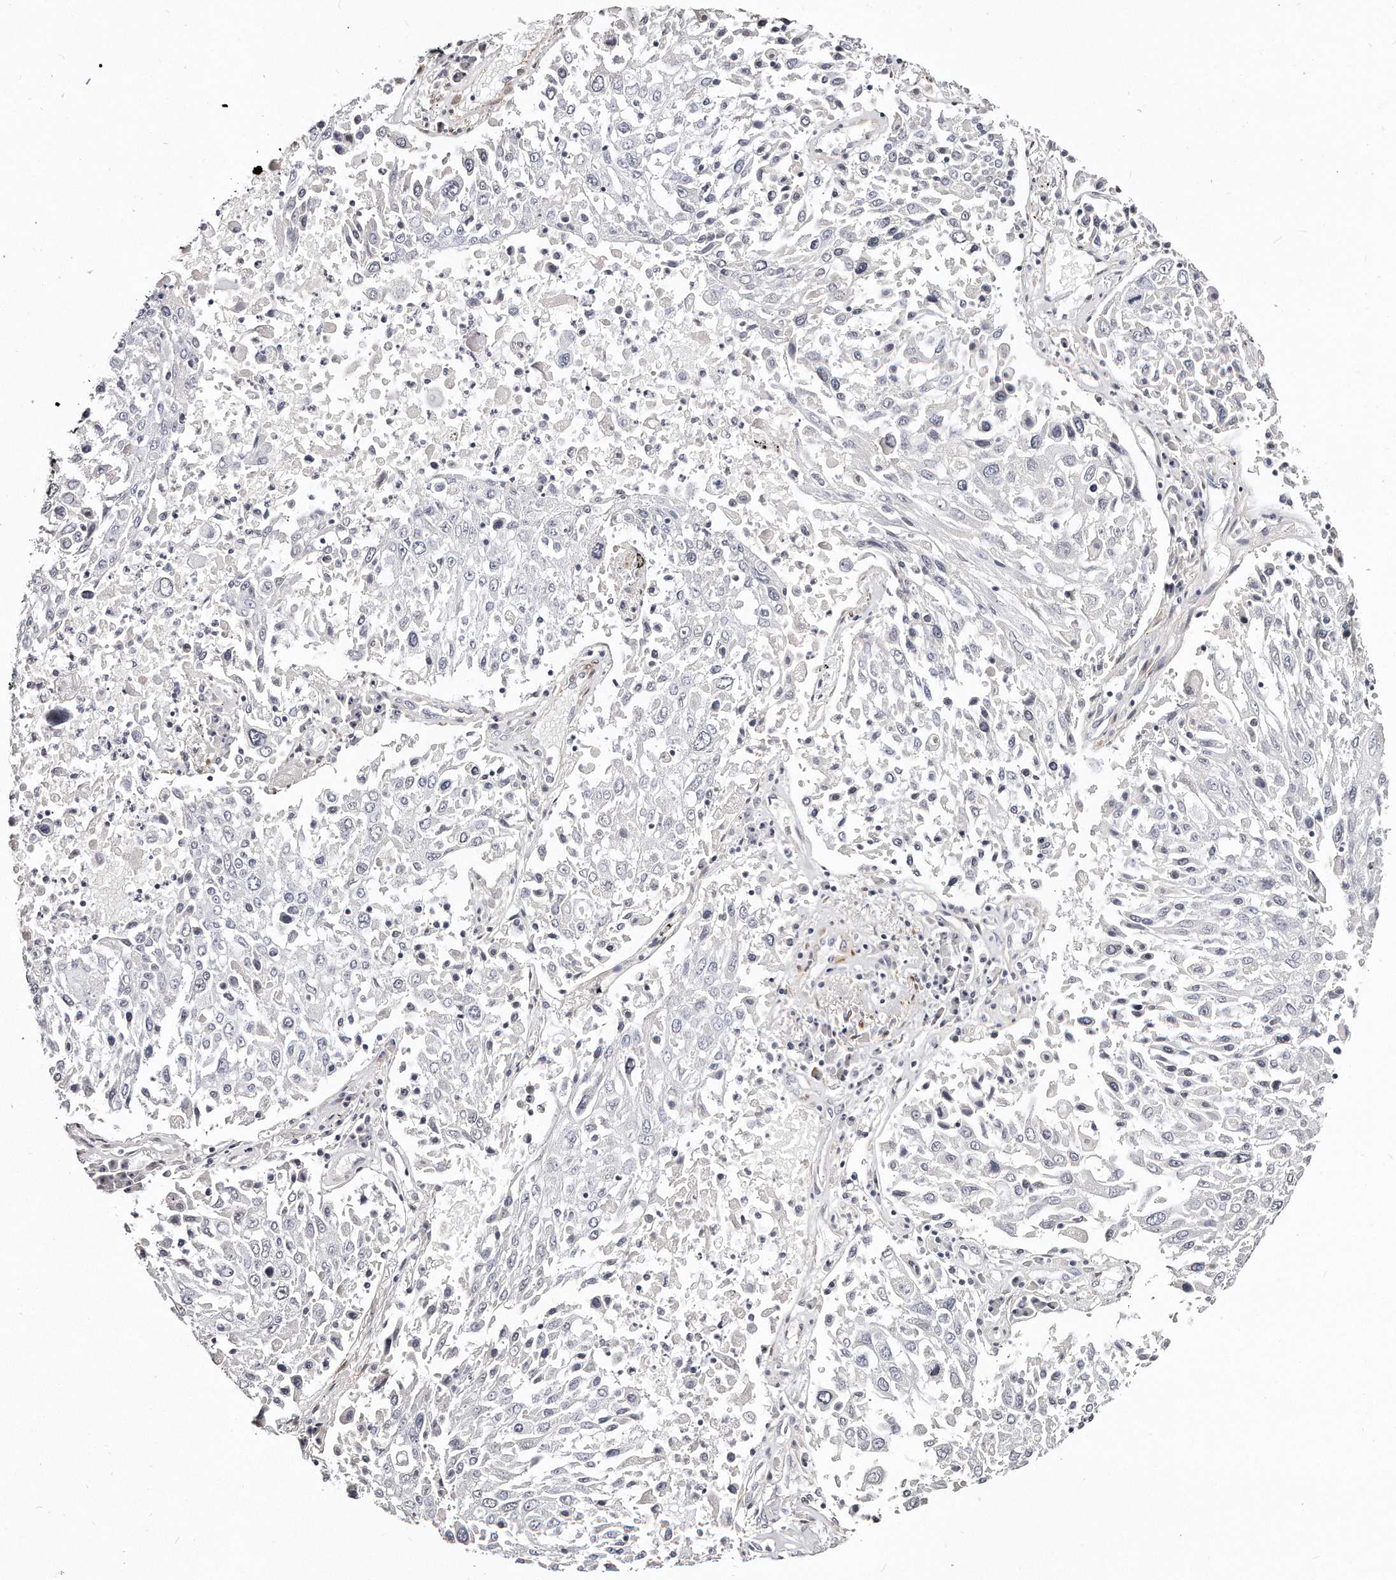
{"staining": {"intensity": "negative", "quantity": "none", "location": "none"}, "tissue": "lung cancer", "cell_type": "Tumor cells", "image_type": "cancer", "snomed": [{"axis": "morphology", "description": "Squamous cell carcinoma, NOS"}, {"axis": "topography", "description": "Lung"}], "caption": "Immunohistochemistry (IHC) of lung cancer (squamous cell carcinoma) reveals no expression in tumor cells.", "gene": "LMOD1", "patient": {"sex": "male", "age": 65}}